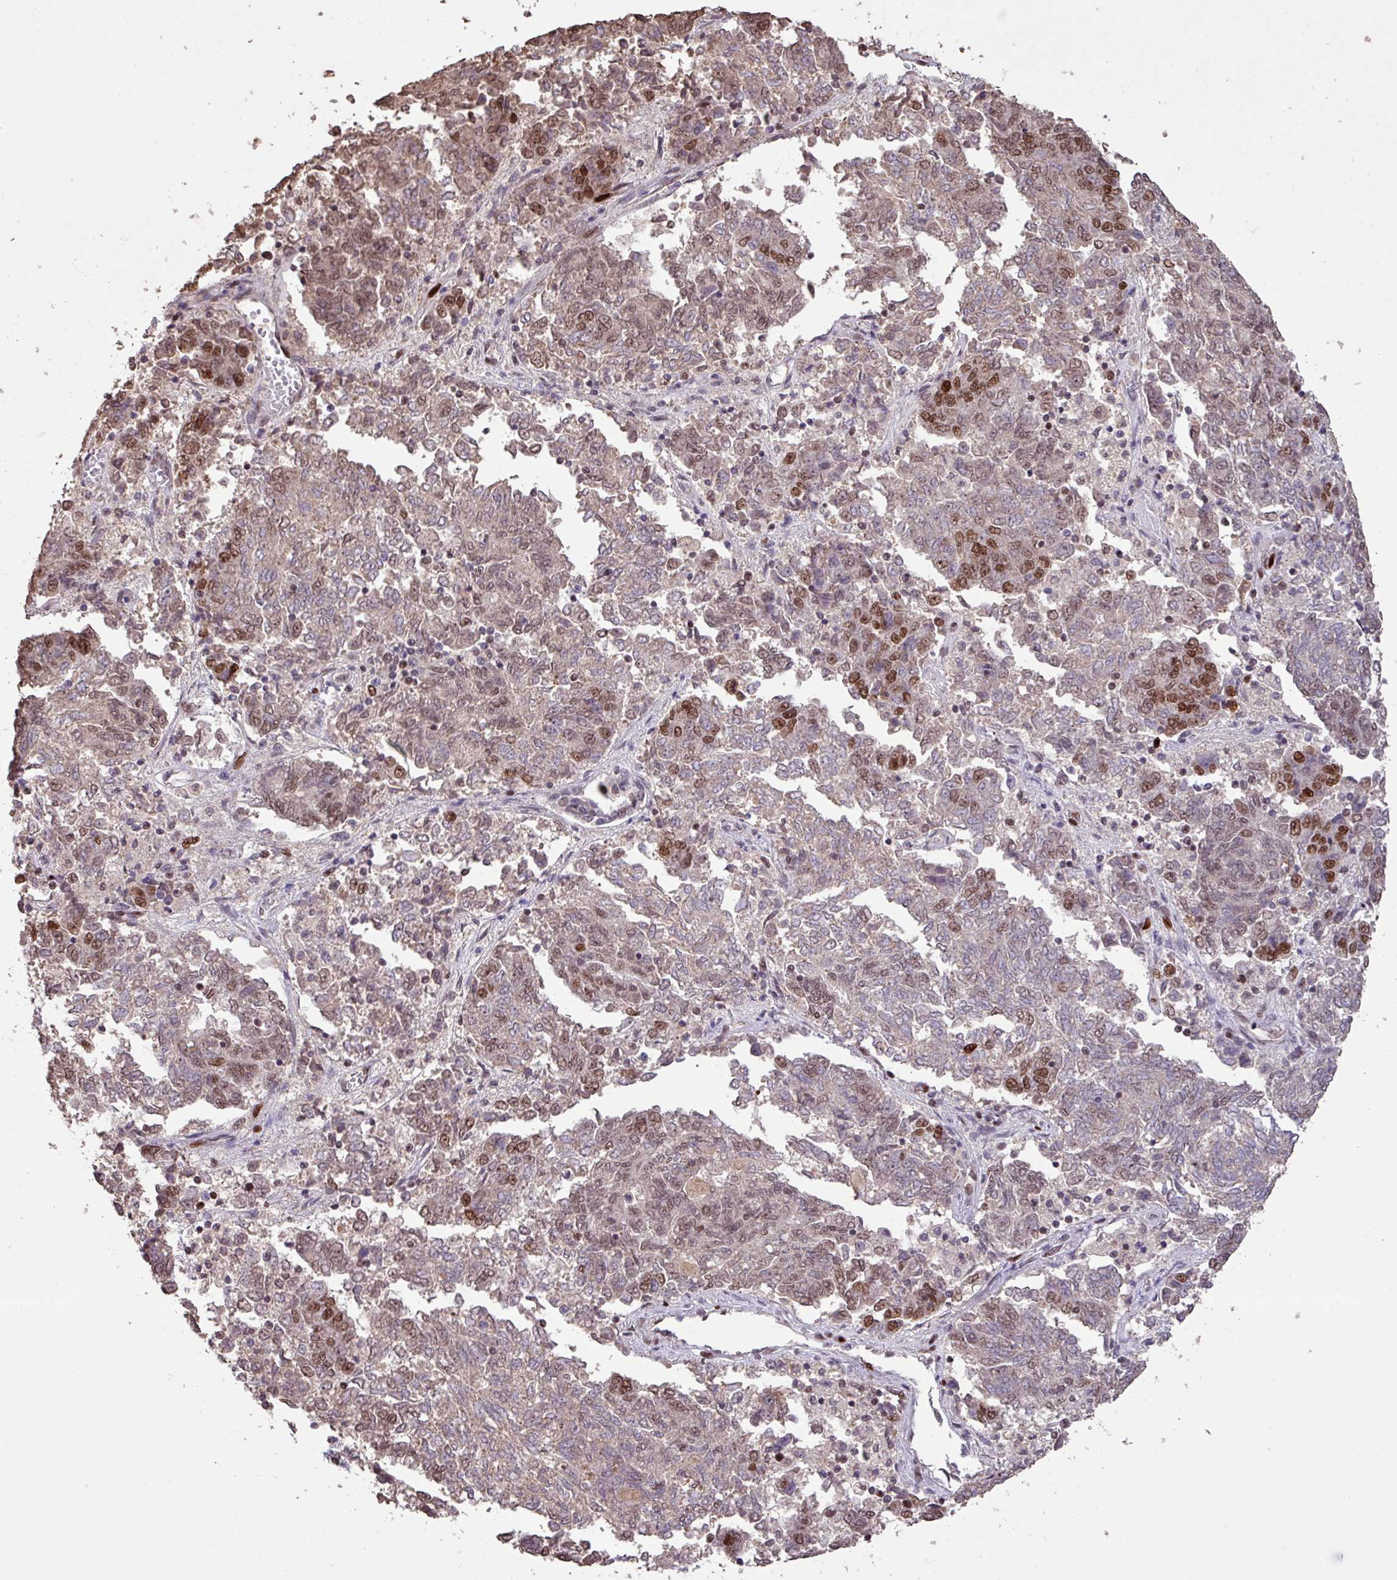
{"staining": {"intensity": "moderate", "quantity": "<25%", "location": "nuclear"}, "tissue": "endometrial cancer", "cell_type": "Tumor cells", "image_type": "cancer", "snomed": [{"axis": "morphology", "description": "Adenocarcinoma, NOS"}, {"axis": "topography", "description": "Endometrium"}], "caption": "Tumor cells reveal low levels of moderate nuclear positivity in approximately <25% of cells in endometrial cancer (adenocarcinoma).", "gene": "ZNF709", "patient": {"sex": "female", "age": 80}}